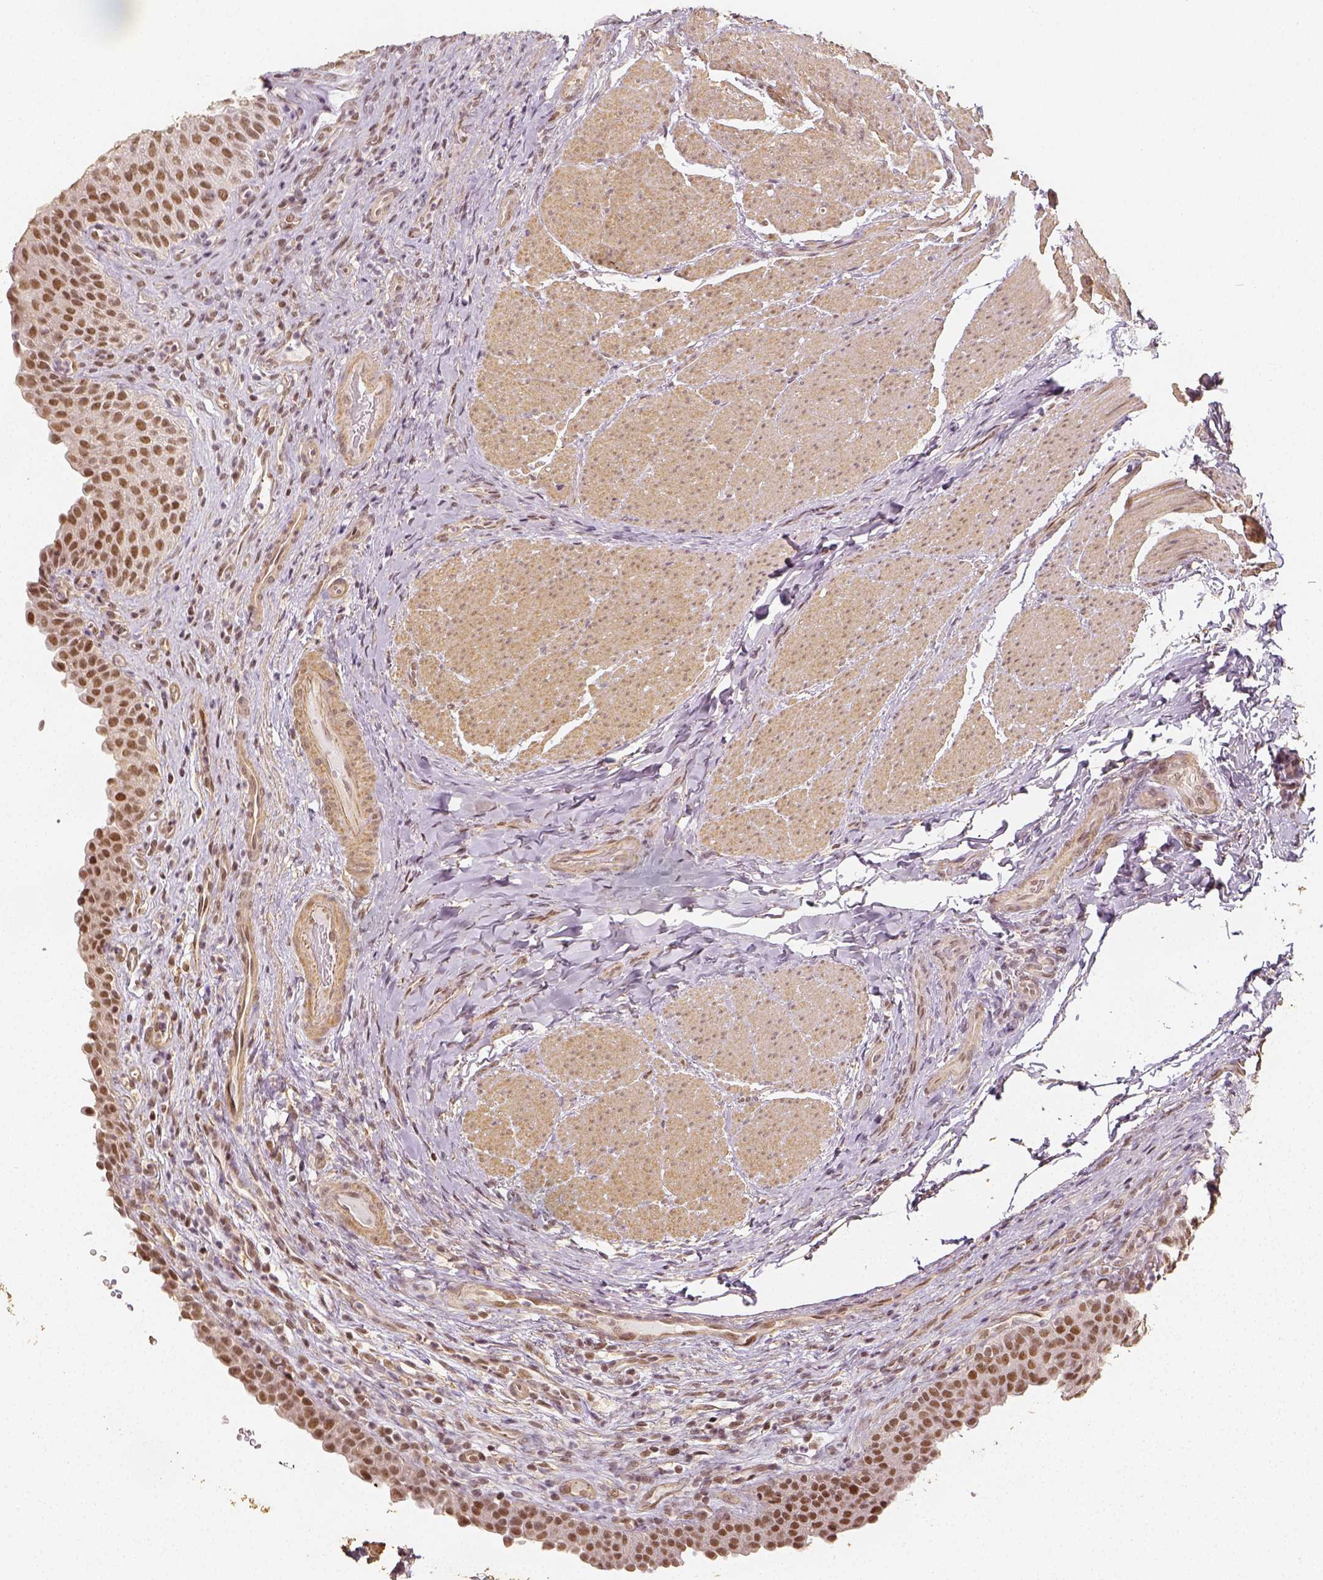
{"staining": {"intensity": "moderate", "quantity": ">75%", "location": "nuclear"}, "tissue": "urinary bladder", "cell_type": "Urothelial cells", "image_type": "normal", "snomed": [{"axis": "morphology", "description": "Normal tissue, NOS"}, {"axis": "topography", "description": "Urinary bladder"}, {"axis": "topography", "description": "Peripheral nerve tissue"}], "caption": "Immunohistochemical staining of unremarkable urinary bladder shows medium levels of moderate nuclear expression in about >75% of urothelial cells. The protein is stained brown, and the nuclei are stained in blue (DAB IHC with brightfield microscopy, high magnification).", "gene": "HDAC1", "patient": {"sex": "male", "age": 66}}